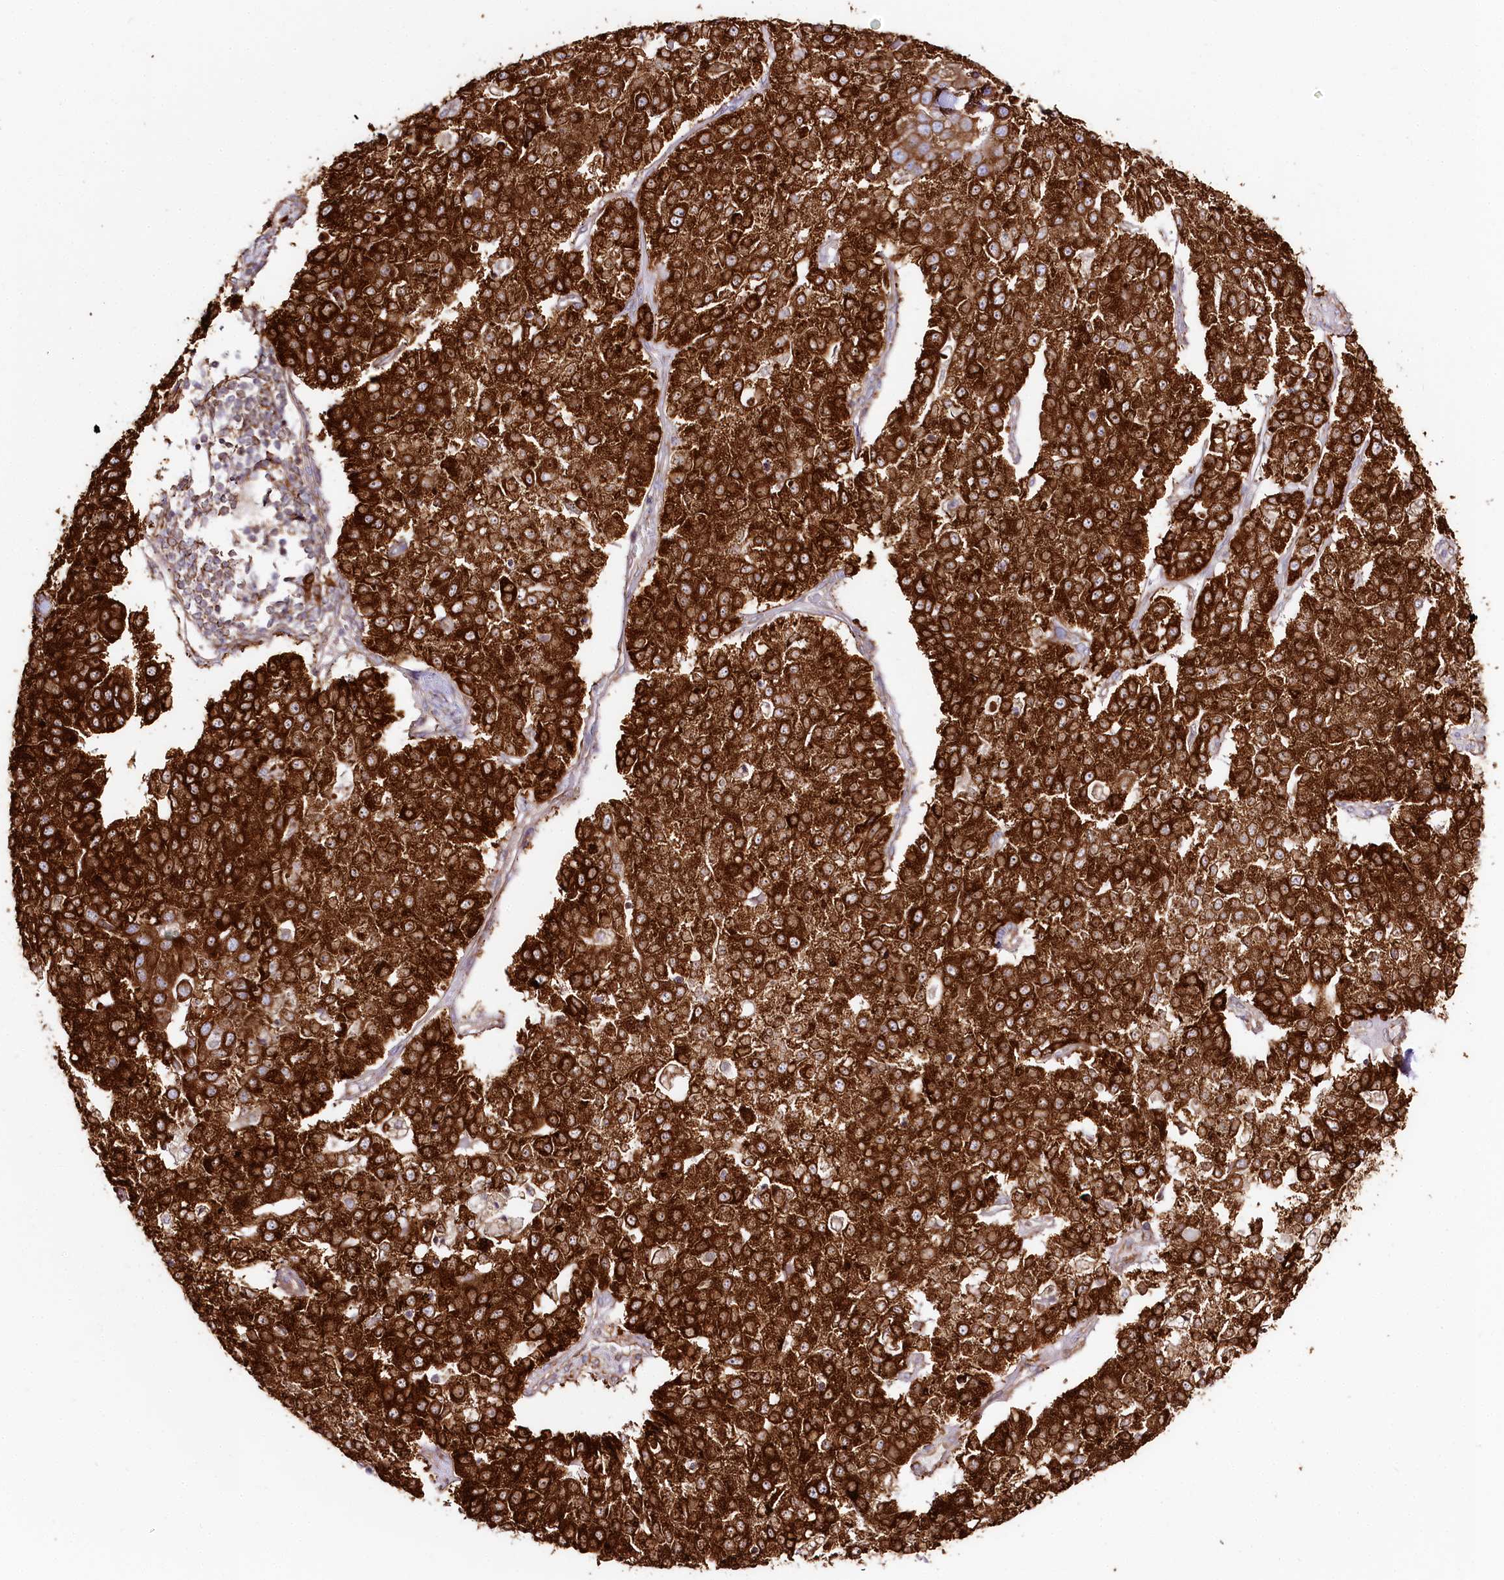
{"staining": {"intensity": "strong", "quantity": ">75%", "location": "cytoplasmic/membranous"}, "tissue": "pancreatic cancer", "cell_type": "Tumor cells", "image_type": "cancer", "snomed": [{"axis": "morphology", "description": "Adenocarcinoma, NOS"}, {"axis": "topography", "description": "Pancreas"}], "caption": "DAB immunohistochemical staining of human adenocarcinoma (pancreatic) reveals strong cytoplasmic/membranous protein staining in about >75% of tumor cells. (DAB IHC with brightfield microscopy, high magnification).", "gene": "CNPY2", "patient": {"sex": "female", "age": 61}}